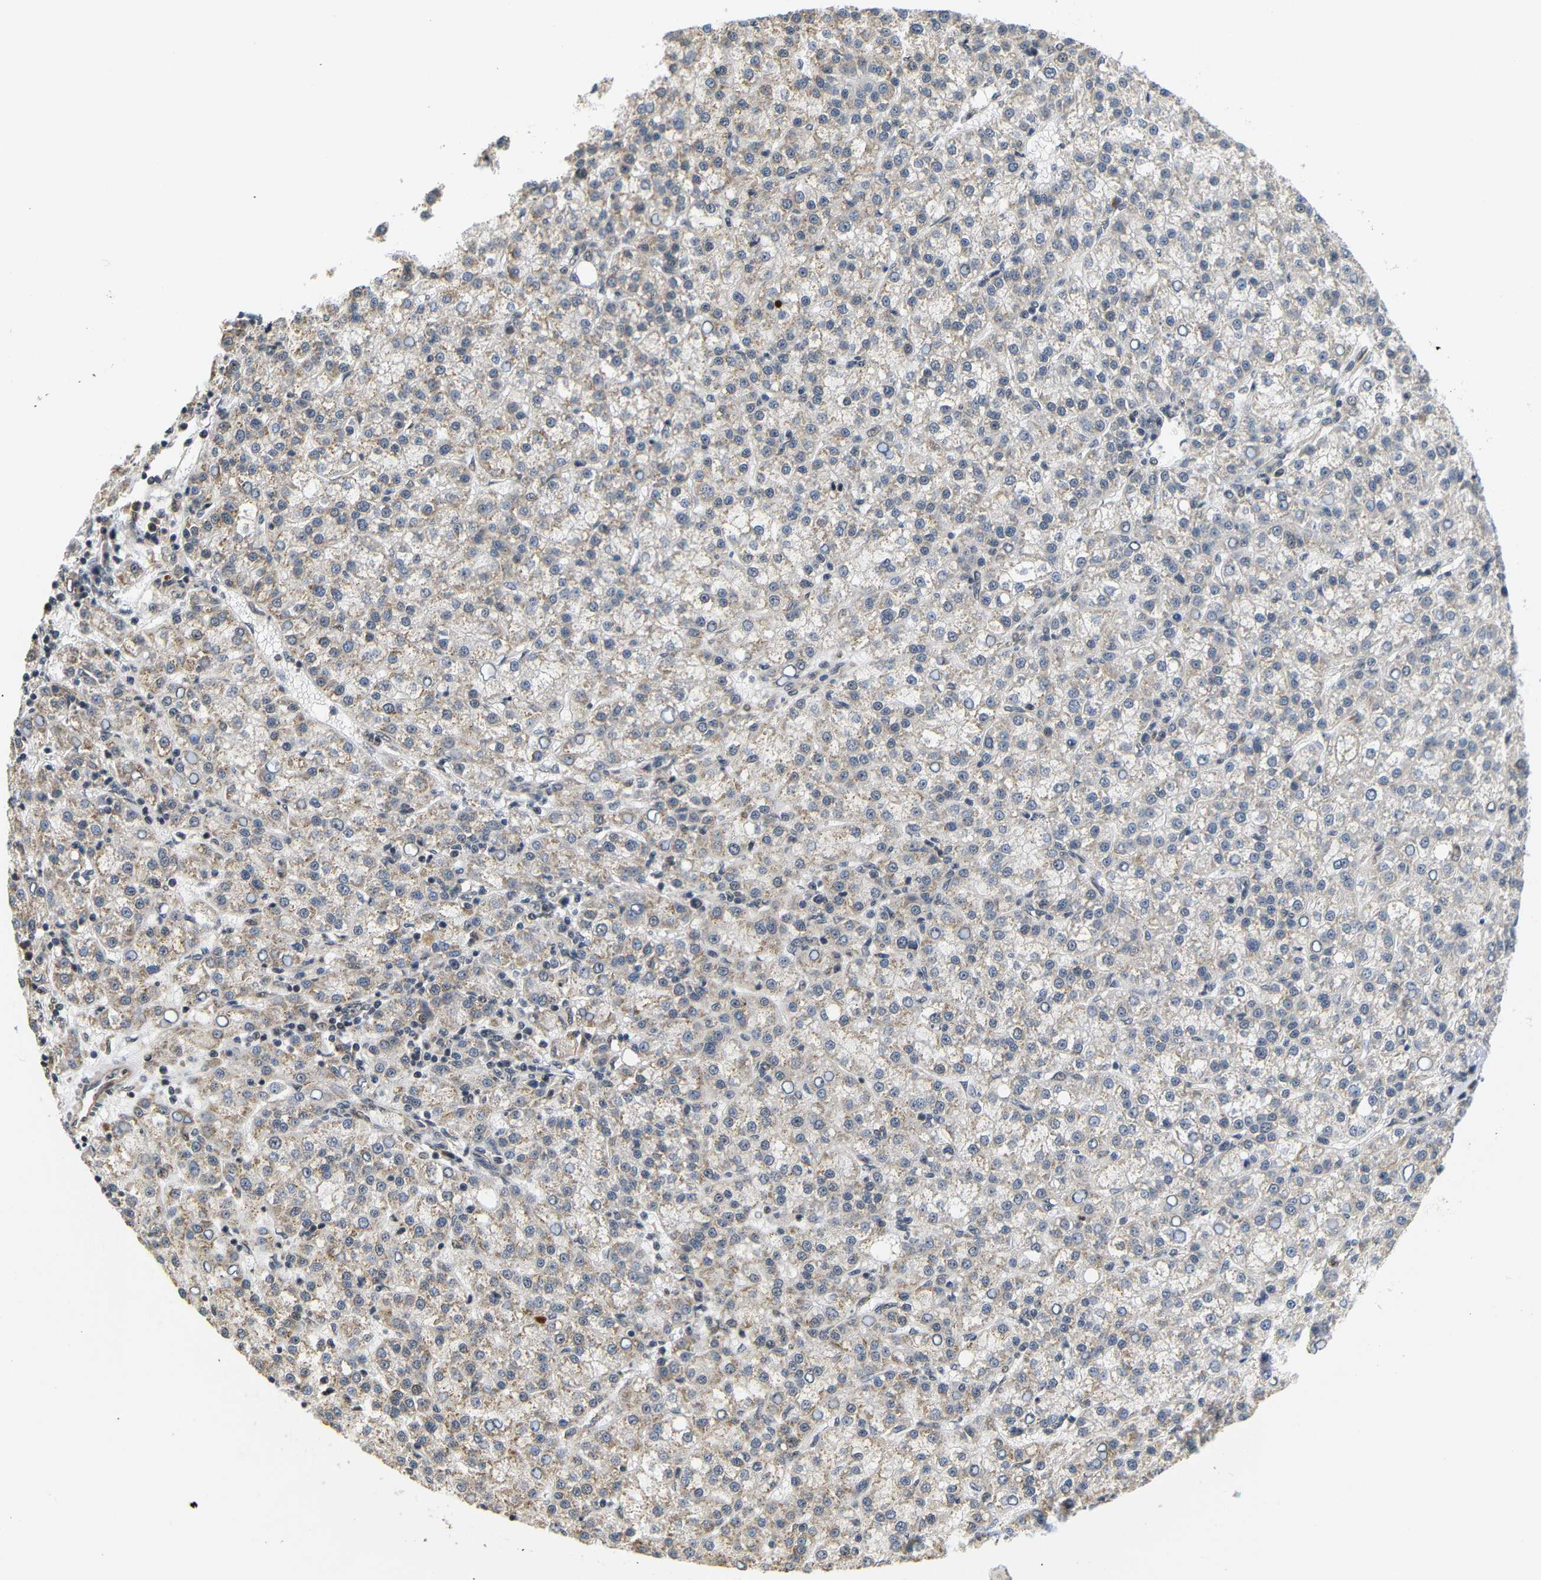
{"staining": {"intensity": "weak", "quantity": ">75%", "location": "cytoplasmic/membranous"}, "tissue": "liver cancer", "cell_type": "Tumor cells", "image_type": "cancer", "snomed": [{"axis": "morphology", "description": "Carcinoma, Hepatocellular, NOS"}, {"axis": "topography", "description": "Liver"}], "caption": "Protein analysis of liver cancer tissue displays weak cytoplasmic/membranous positivity in about >75% of tumor cells. The staining was performed using DAB (3,3'-diaminobenzidine) to visualize the protein expression in brown, while the nuclei were stained in blue with hematoxylin (Magnification: 20x).", "gene": "GJA5", "patient": {"sex": "female", "age": 58}}